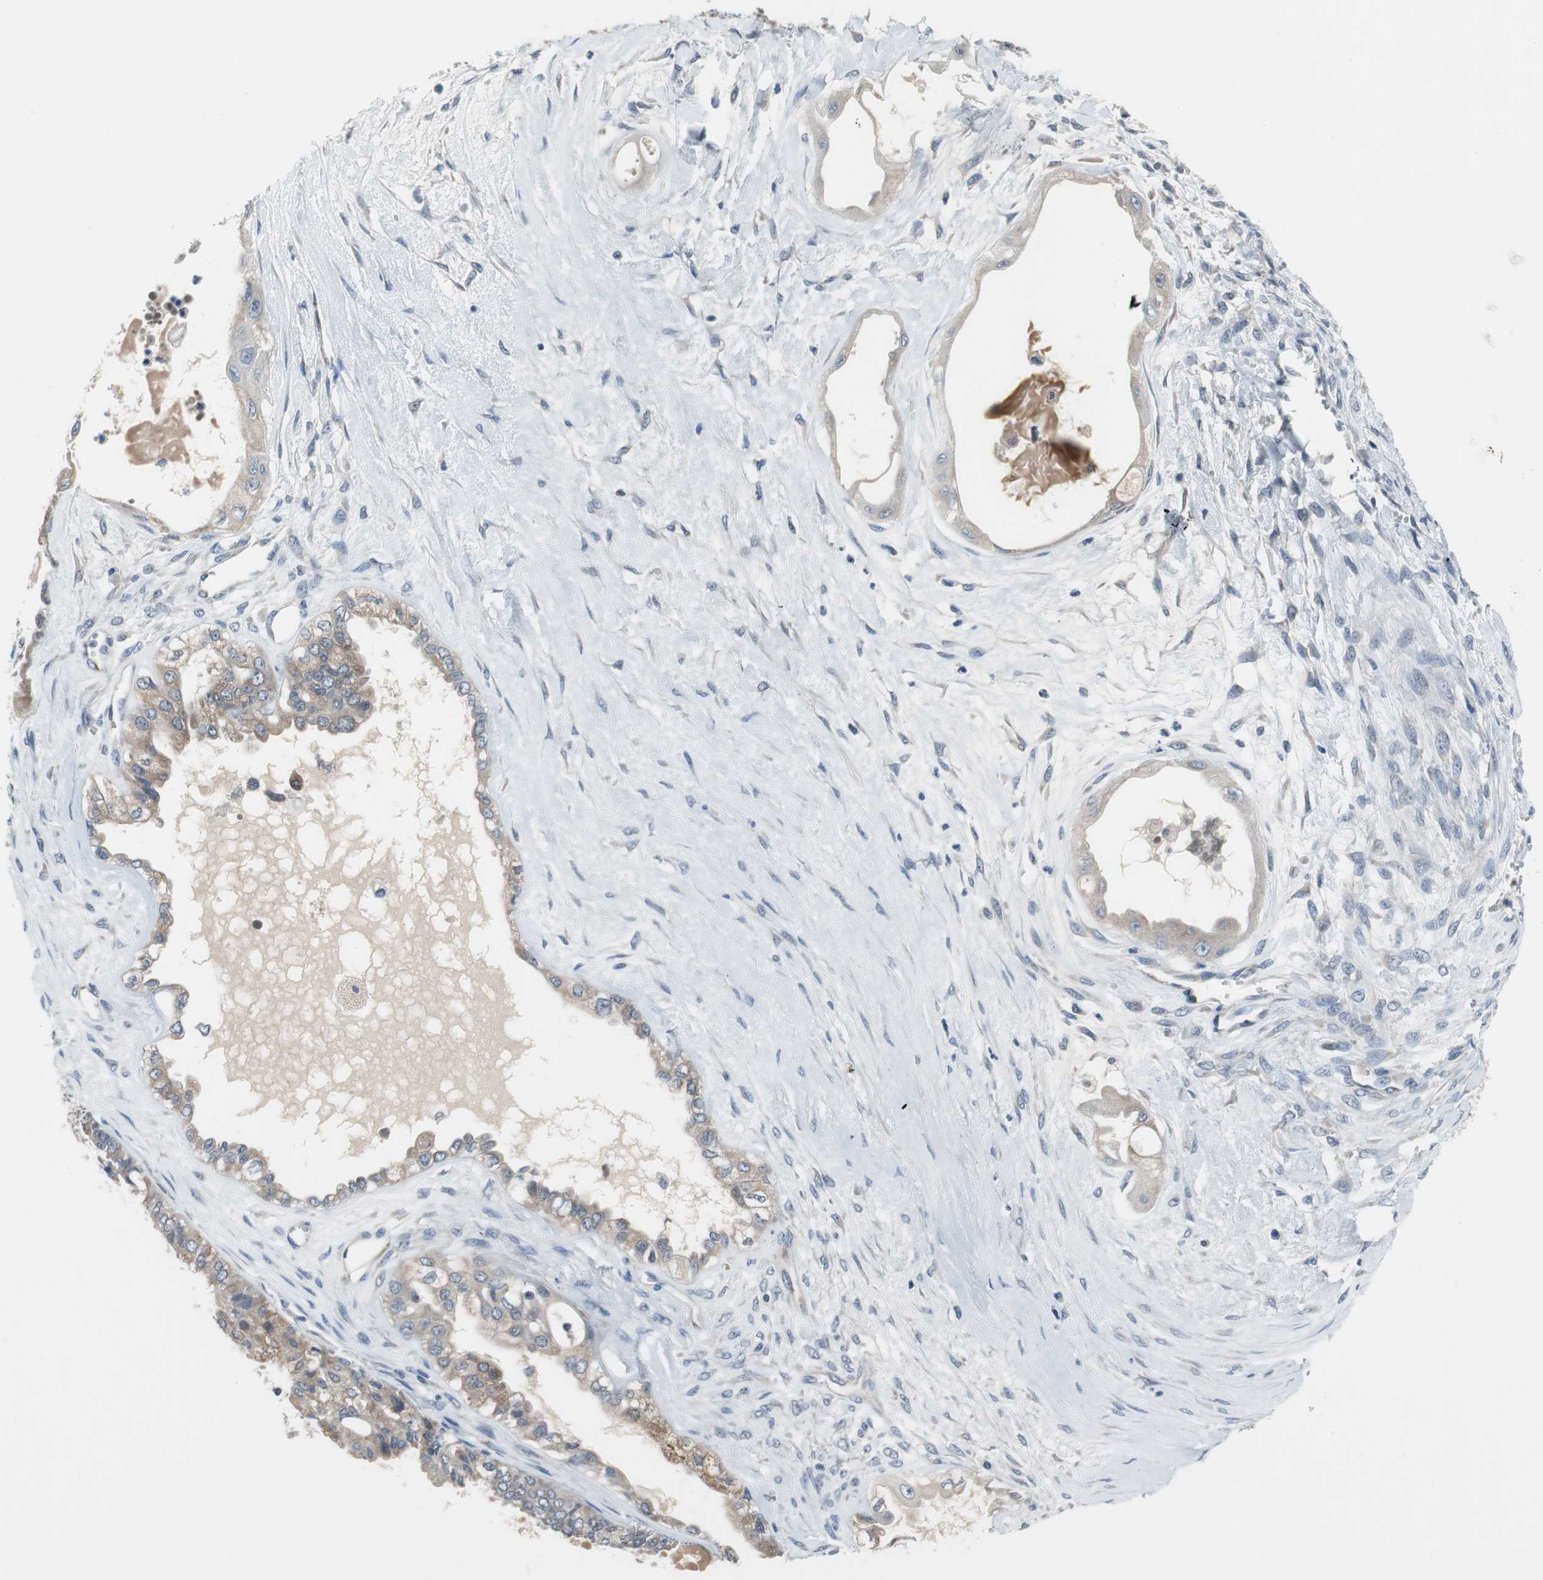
{"staining": {"intensity": "moderate", "quantity": ">75%", "location": "cytoplasmic/membranous"}, "tissue": "ovarian cancer", "cell_type": "Tumor cells", "image_type": "cancer", "snomed": [{"axis": "morphology", "description": "Carcinoma, NOS"}, {"axis": "morphology", "description": "Carcinoma, endometroid"}, {"axis": "topography", "description": "Ovary"}], "caption": "This image demonstrates immunohistochemistry (IHC) staining of ovarian cancer (carcinoma), with medium moderate cytoplasmic/membranous staining in approximately >75% of tumor cells.", "gene": "PLAA", "patient": {"sex": "female", "age": 50}}